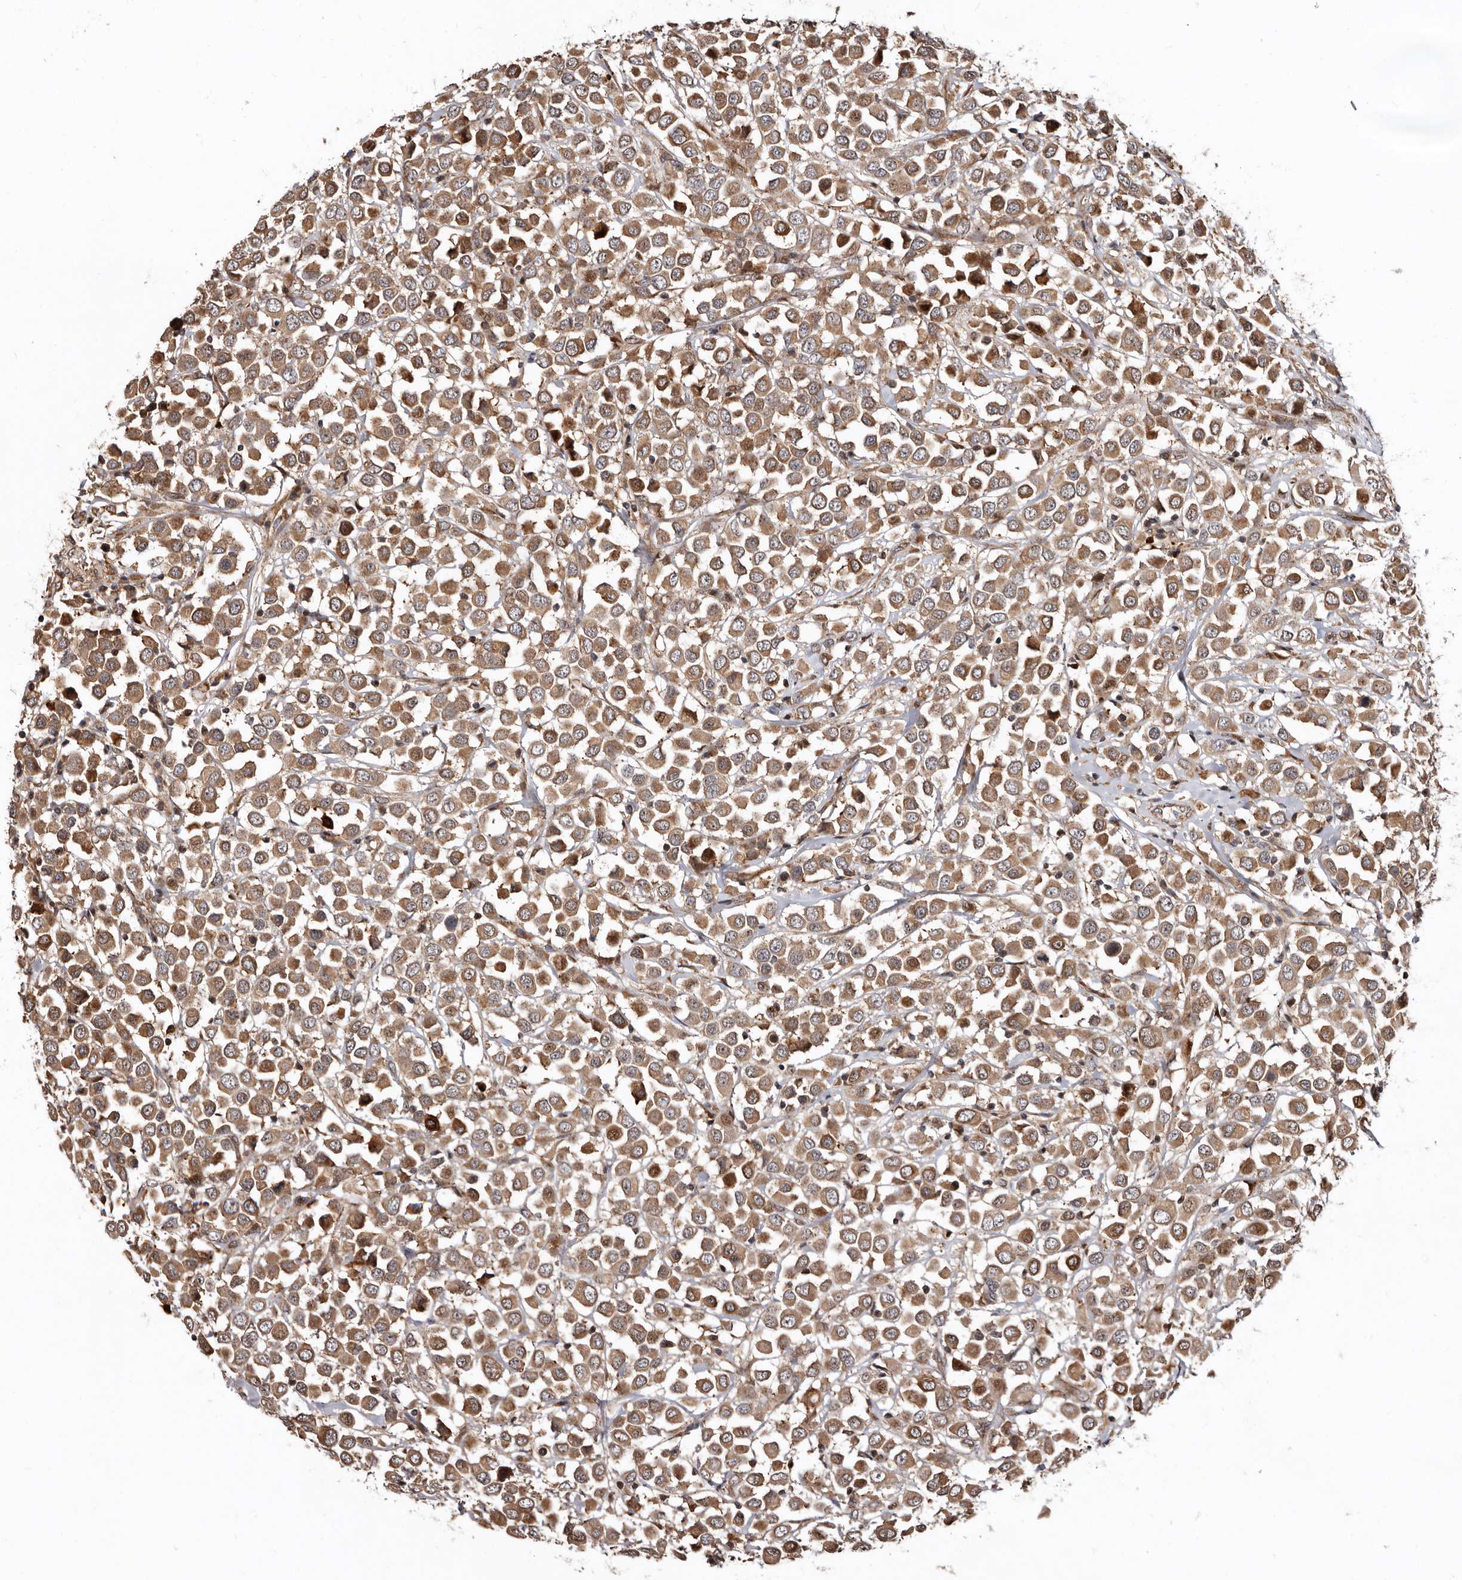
{"staining": {"intensity": "moderate", "quantity": ">75%", "location": "cytoplasmic/membranous"}, "tissue": "breast cancer", "cell_type": "Tumor cells", "image_type": "cancer", "snomed": [{"axis": "morphology", "description": "Duct carcinoma"}, {"axis": "topography", "description": "Breast"}], "caption": "A medium amount of moderate cytoplasmic/membranous expression is seen in about >75% of tumor cells in breast cancer (intraductal carcinoma) tissue. (brown staining indicates protein expression, while blue staining denotes nuclei).", "gene": "WEE2", "patient": {"sex": "female", "age": 61}}